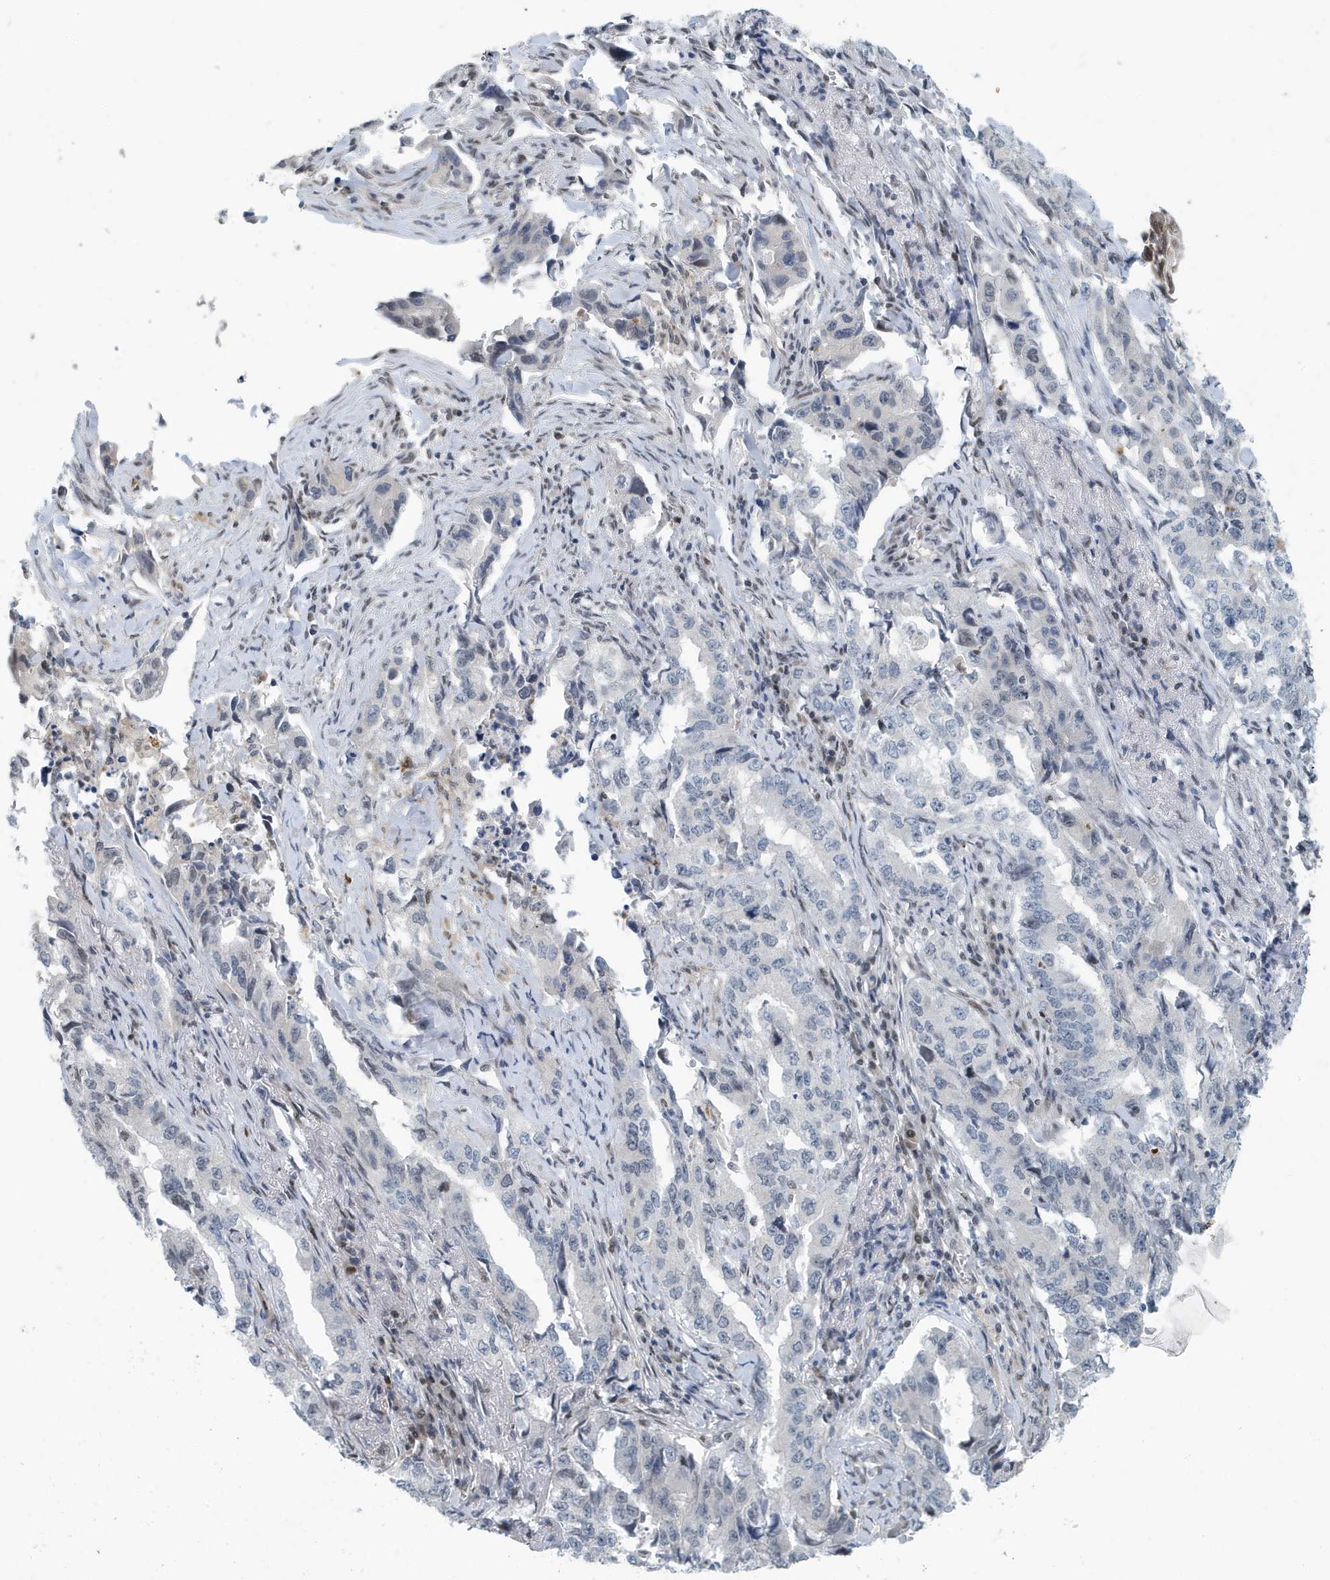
{"staining": {"intensity": "negative", "quantity": "none", "location": "none"}, "tissue": "lung cancer", "cell_type": "Tumor cells", "image_type": "cancer", "snomed": [{"axis": "morphology", "description": "Adenocarcinoma, NOS"}, {"axis": "topography", "description": "Lung"}], "caption": "Immunohistochemistry (IHC) histopathology image of neoplastic tissue: human lung cancer (adenocarcinoma) stained with DAB displays no significant protein positivity in tumor cells. (Stains: DAB IHC with hematoxylin counter stain, Microscopy: brightfield microscopy at high magnification).", "gene": "KIF15", "patient": {"sex": "female", "age": 51}}